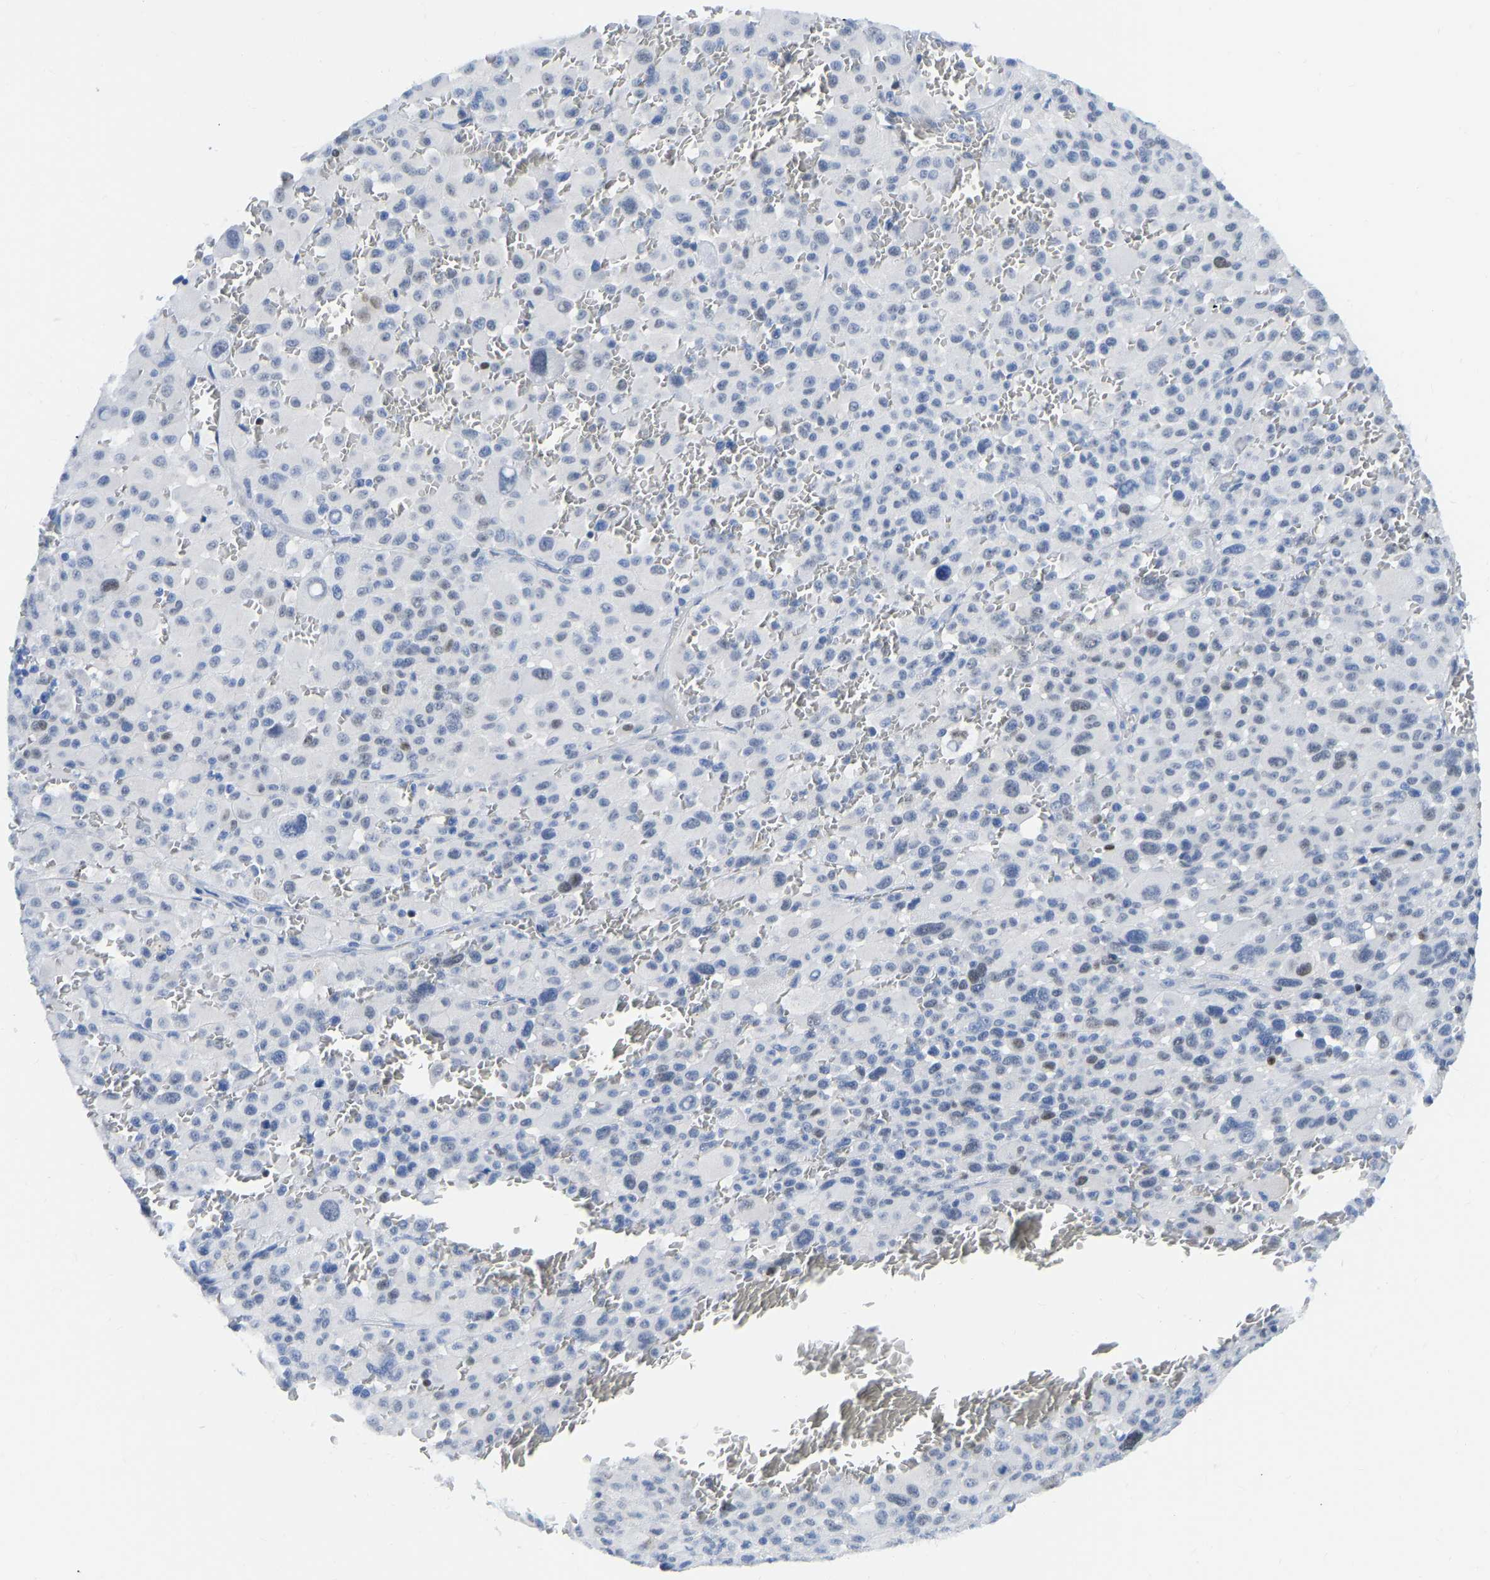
{"staining": {"intensity": "weak", "quantity": "<25%", "location": "nuclear"}, "tissue": "melanoma", "cell_type": "Tumor cells", "image_type": "cancer", "snomed": [{"axis": "morphology", "description": "Malignant melanoma, Metastatic site"}, {"axis": "topography", "description": "Skin"}], "caption": "Melanoma was stained to show a protein in brown. There is no significant expression in tumor cells. The staining is performed using DAB (3,3'-diaminobenzidine) brown chromogen with nuclei counter-stained in using hematoxylin.", "gene": "TCF7", "patient": {"sex": "female", "age": 74}}